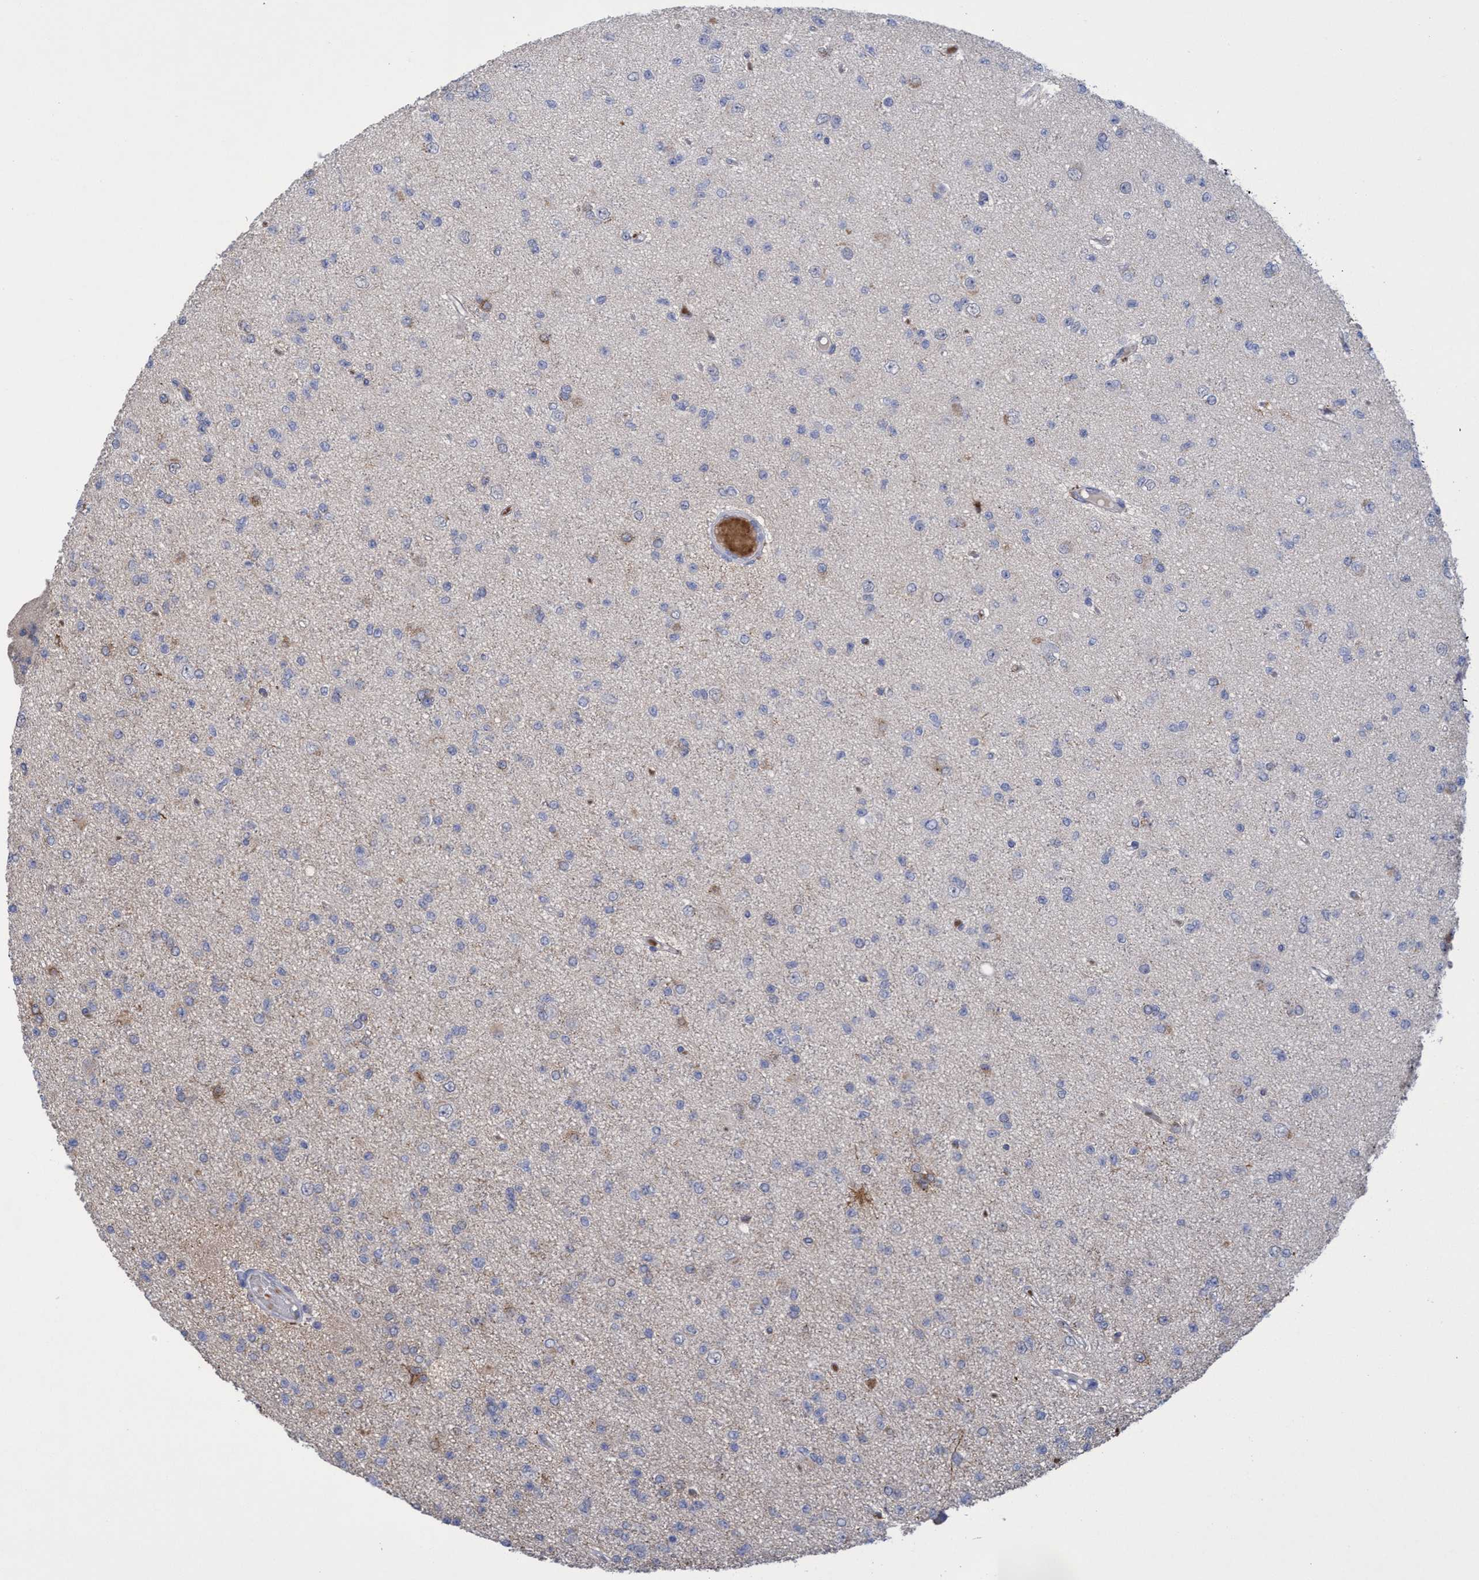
{"staining": {"intensity": "negative", "quantity": "none", "location": "none"}, "tissue": "glioma", "cell_type": "Tumor cells", "image_type": "cancer", "snomed": [{"axis": "morphology", "description": "Glioma, malignant, Low grade"}, {"axis": "topography", "description": "Brain"}], "caption": "DAB (3,3'-diaminobenzidine) immunohistochemical staining of human malignant low-grade glioma shows no significant expression in tumor cells.", "gene": "SEMA4D", "patient": {"sex": "female", "age": 22}}